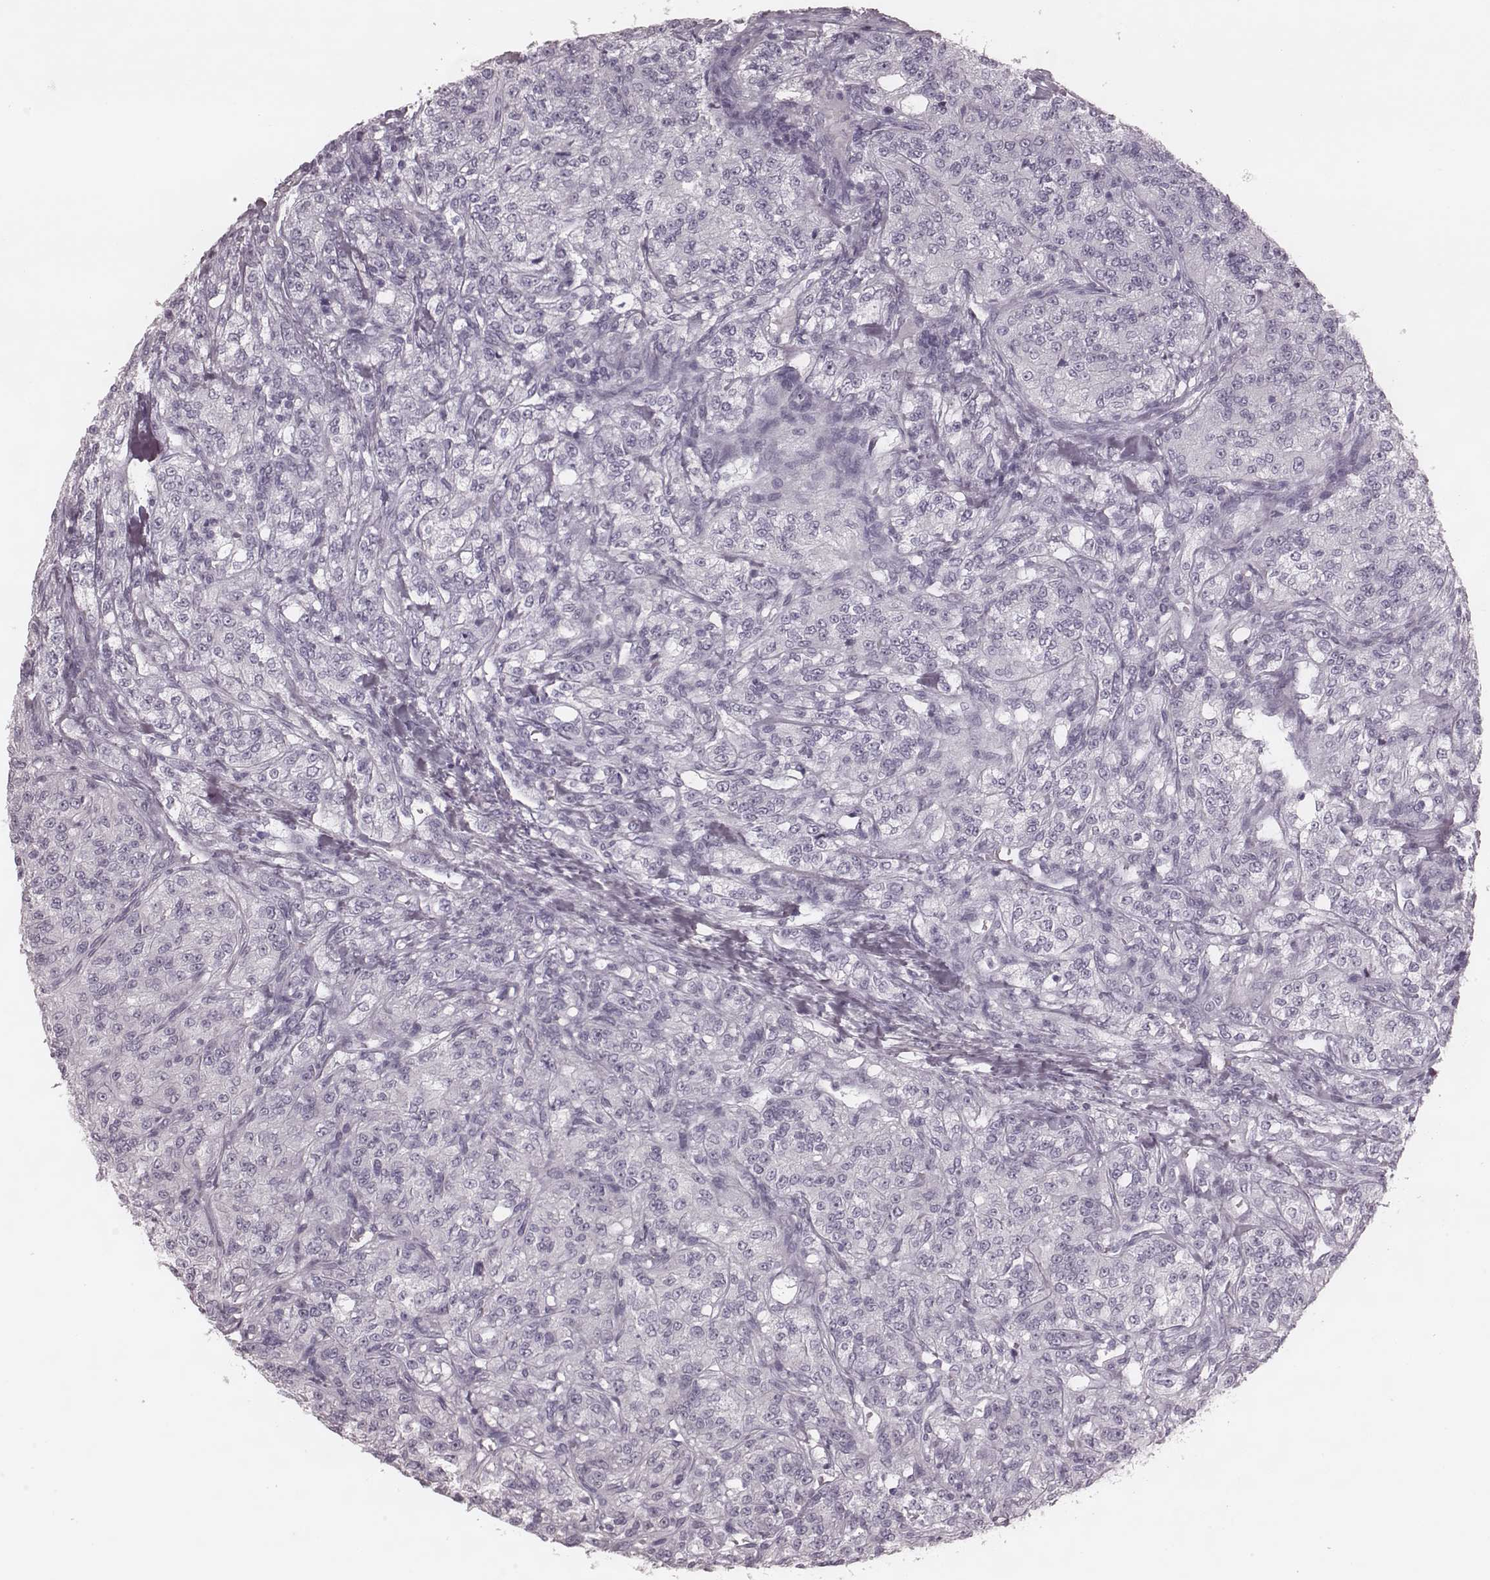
{"staining": {"intensity": "negative", "quantity": "none", "location": "none"}, "tissue": "renal cancer", "cell_type": "Tumor cells", "image_type": "cancer", "snomed": [{"axis": "morphology", "description": "Adenocarcinoma, NOS"}, {"axis": "topography", "description": "Kidney"}], "caption": "Immunohistochemical staining of renal cancer (adenocarcinoma) displays no significant expression in tumor cells. (DAB (3,3'-diaminobenzidine) IHC visualized using brightfield microscopy, high magnification).", "gene": "KRT74", "patient": {"sex": "female", "age": 63}}